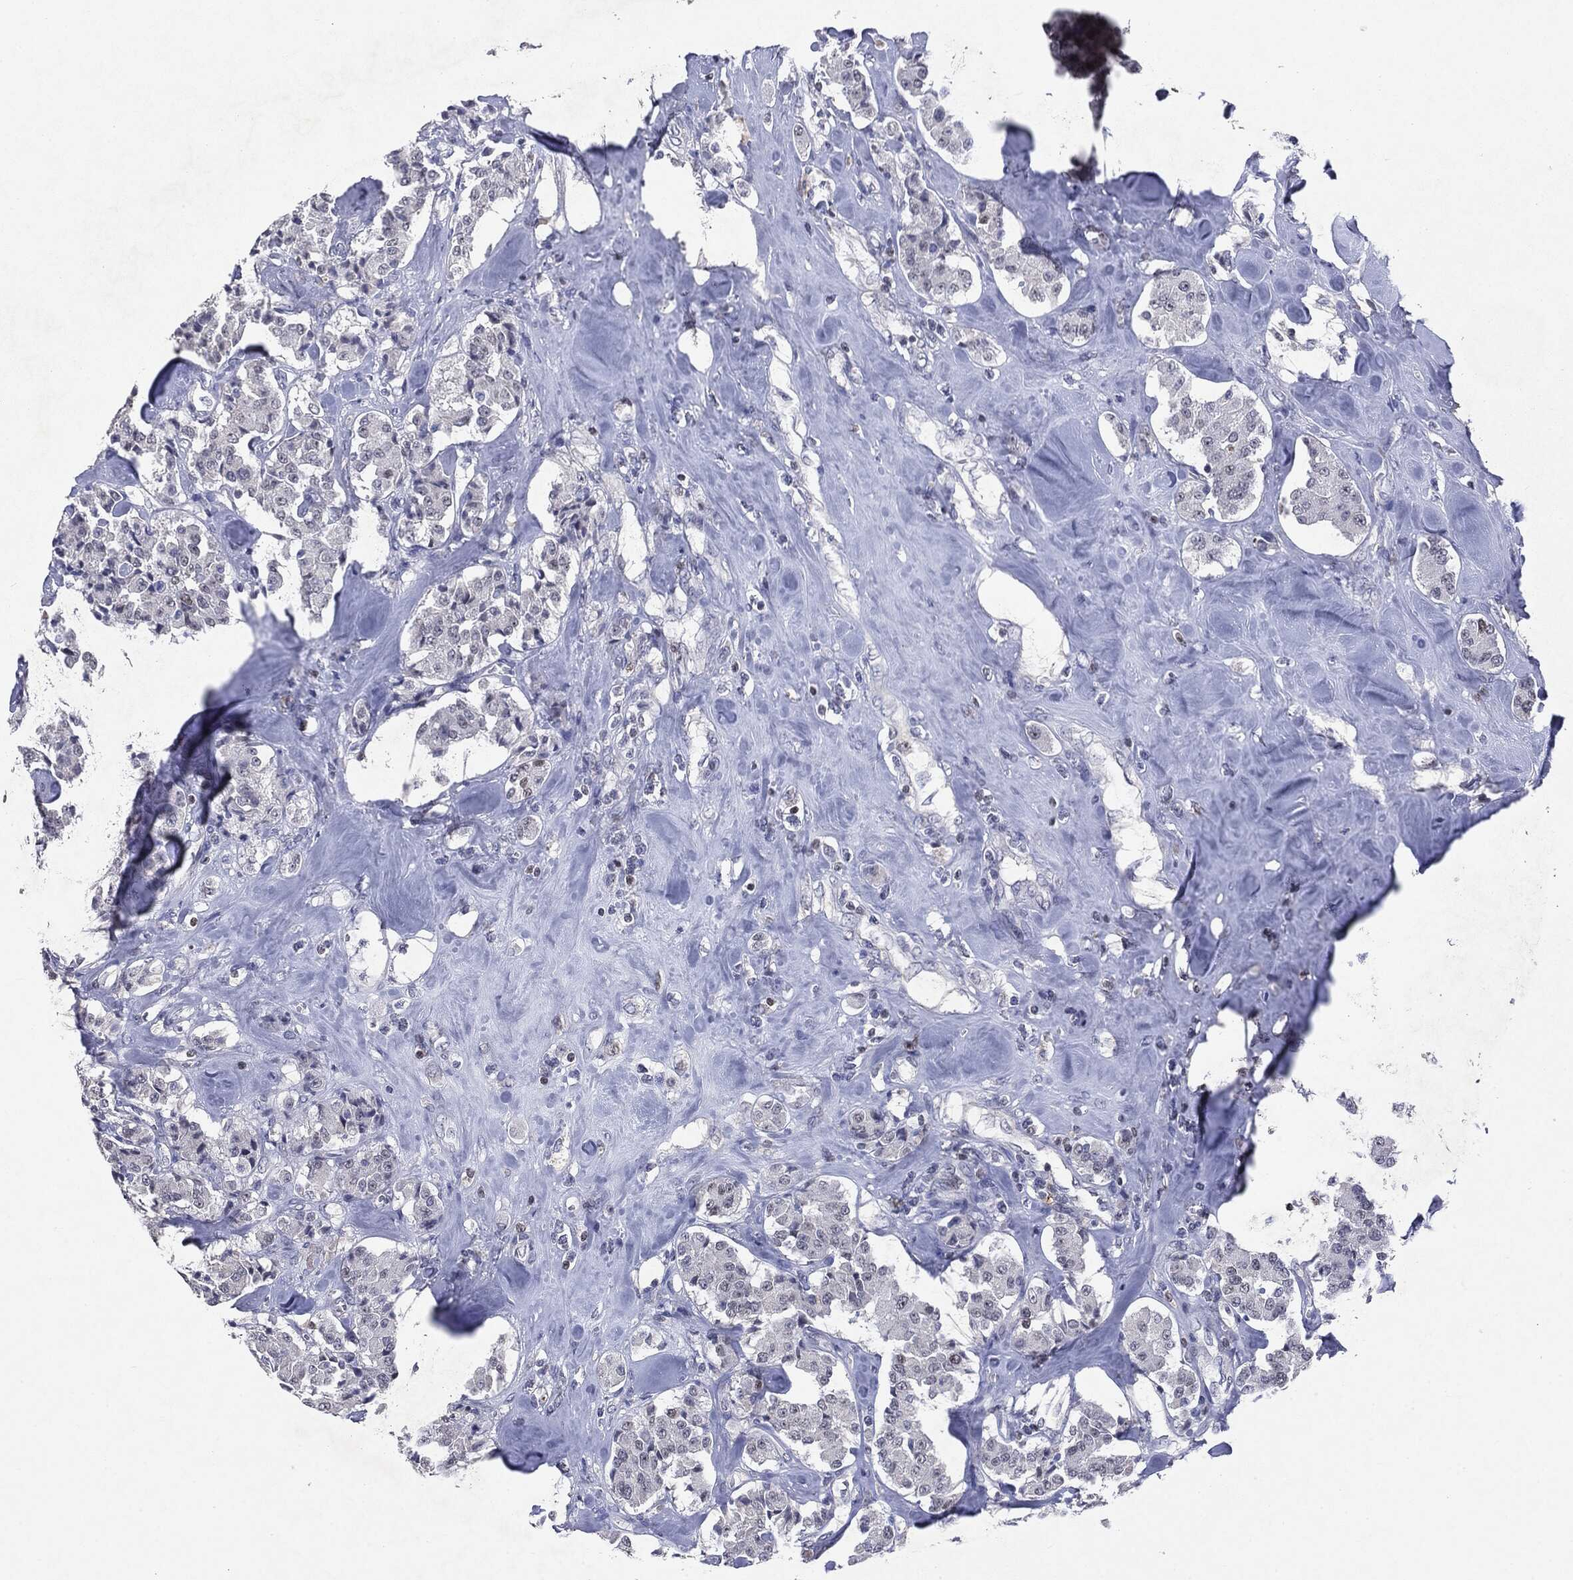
{"staining": {"intensity": "negative", "quantity": "none", "location": "none"}, "tissue": "carcinoid", "cell_type": "Tumor cells", "image_type": "cancer", "snomed": [{"axis": "morphology", "description": "Carcinoid, malignant, NOS"}, {"axis": "topography", "description": "Pancreas"}], "caption": "This is an immunohistochemistry (IHC) histopathology image of carcinoid. There is no staining in tumor cells.", "gene": "KIF2C", "patient": {"sex": "male", "age": 41}}